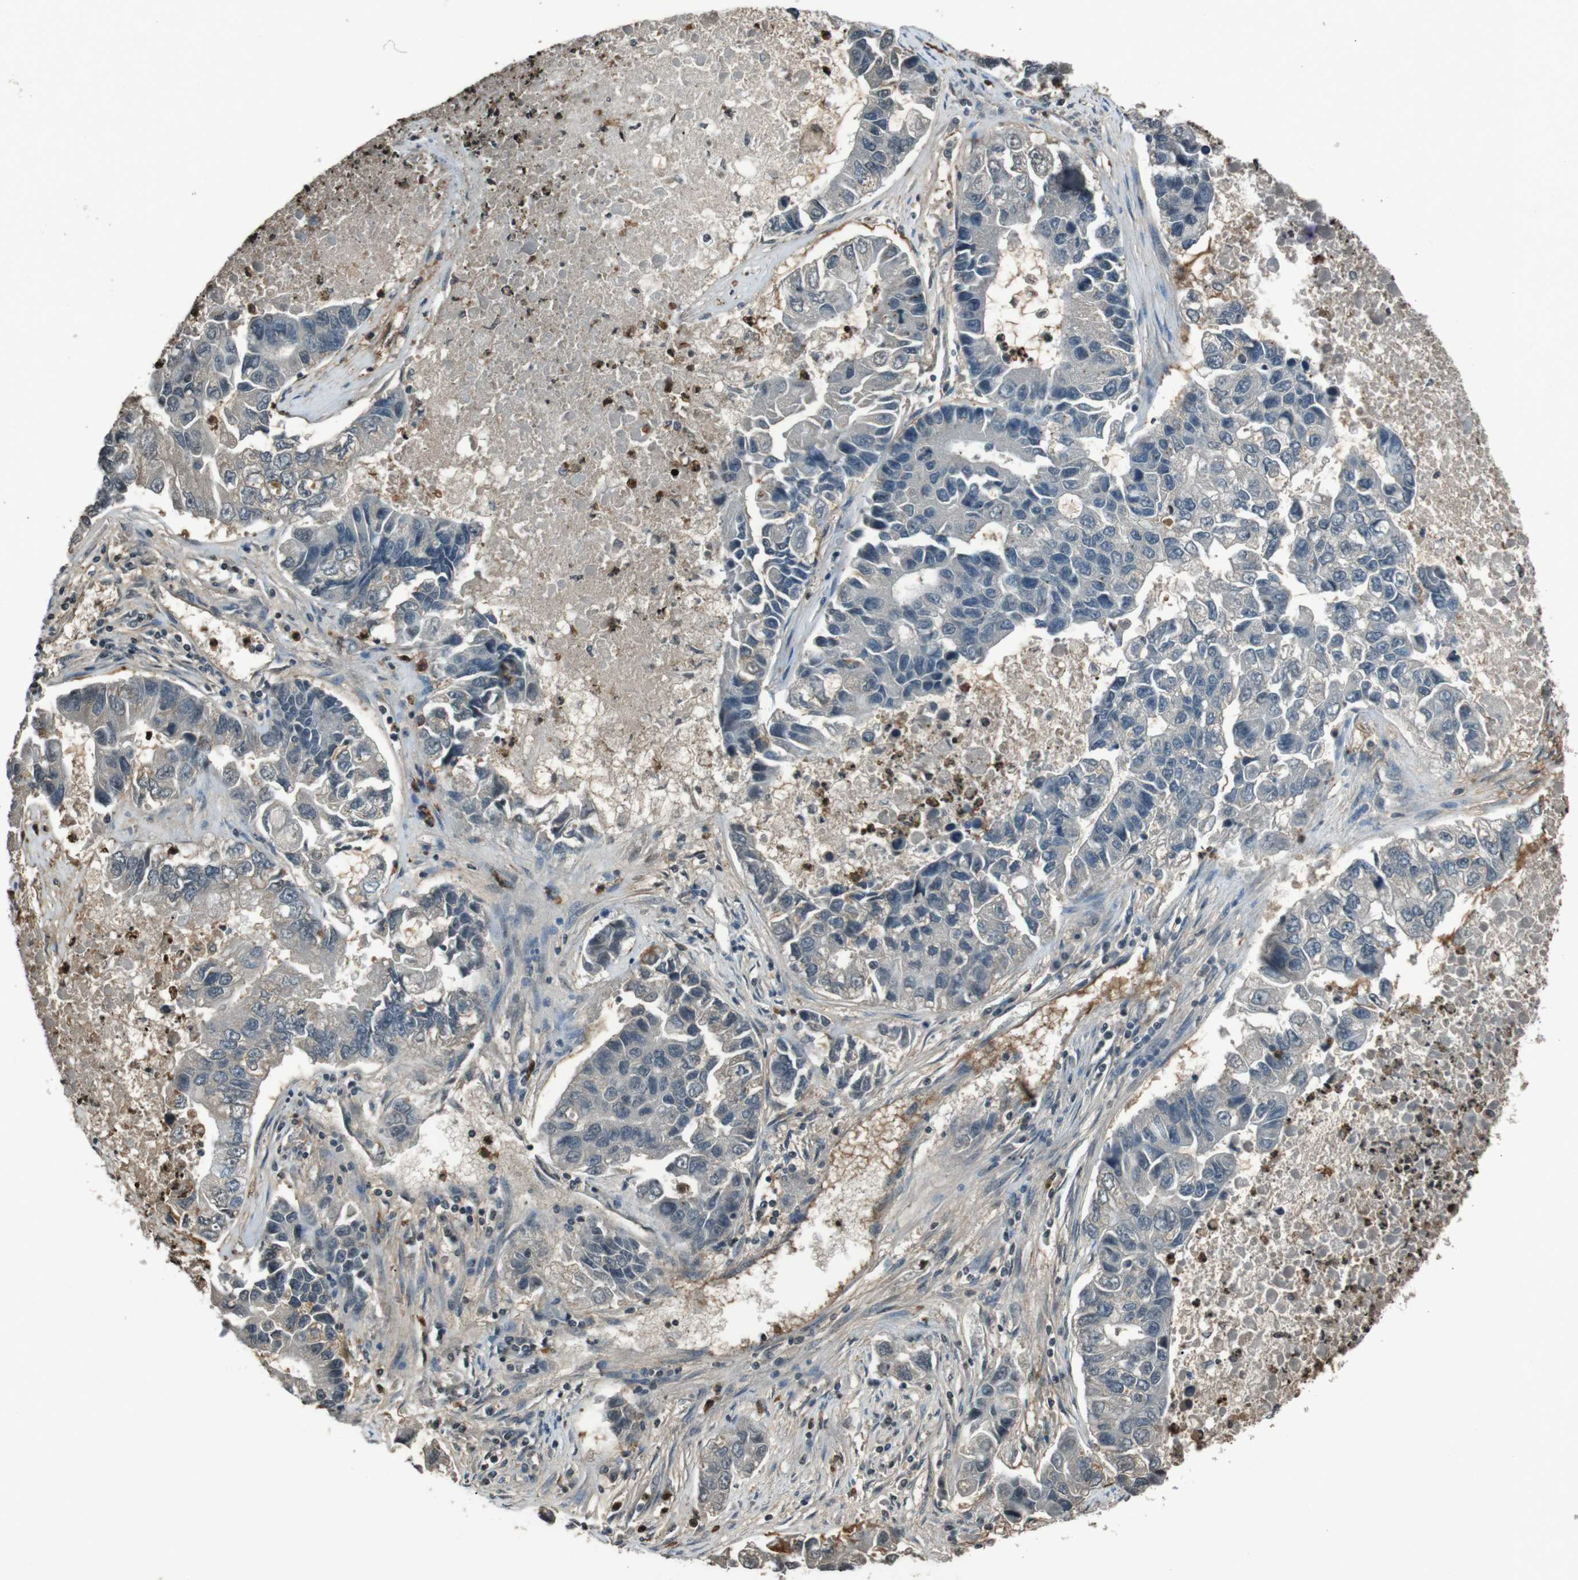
{"staining": {"intensity": "negative", "quantity": "none", "location": "none"}, "tissue": "lung cancer", "cell_type": "Tumor cells", "image_type": "cancer", "snomed": [{"axis": "morphology", "description": "Adenocarcinoma, NOS"}, {"axis": "topography", "description": "Lung"}], "caption": "Protein analysis of adenocarcinoma (lung) demonstrates no significant positivity in tumor cells. (DAB (3,3'-diaminobenzidine) immunohistochemistry with hematoxylin counter stain).", "gene": "UGT1A6", "patient": {"sex": "female", "age": 51}}